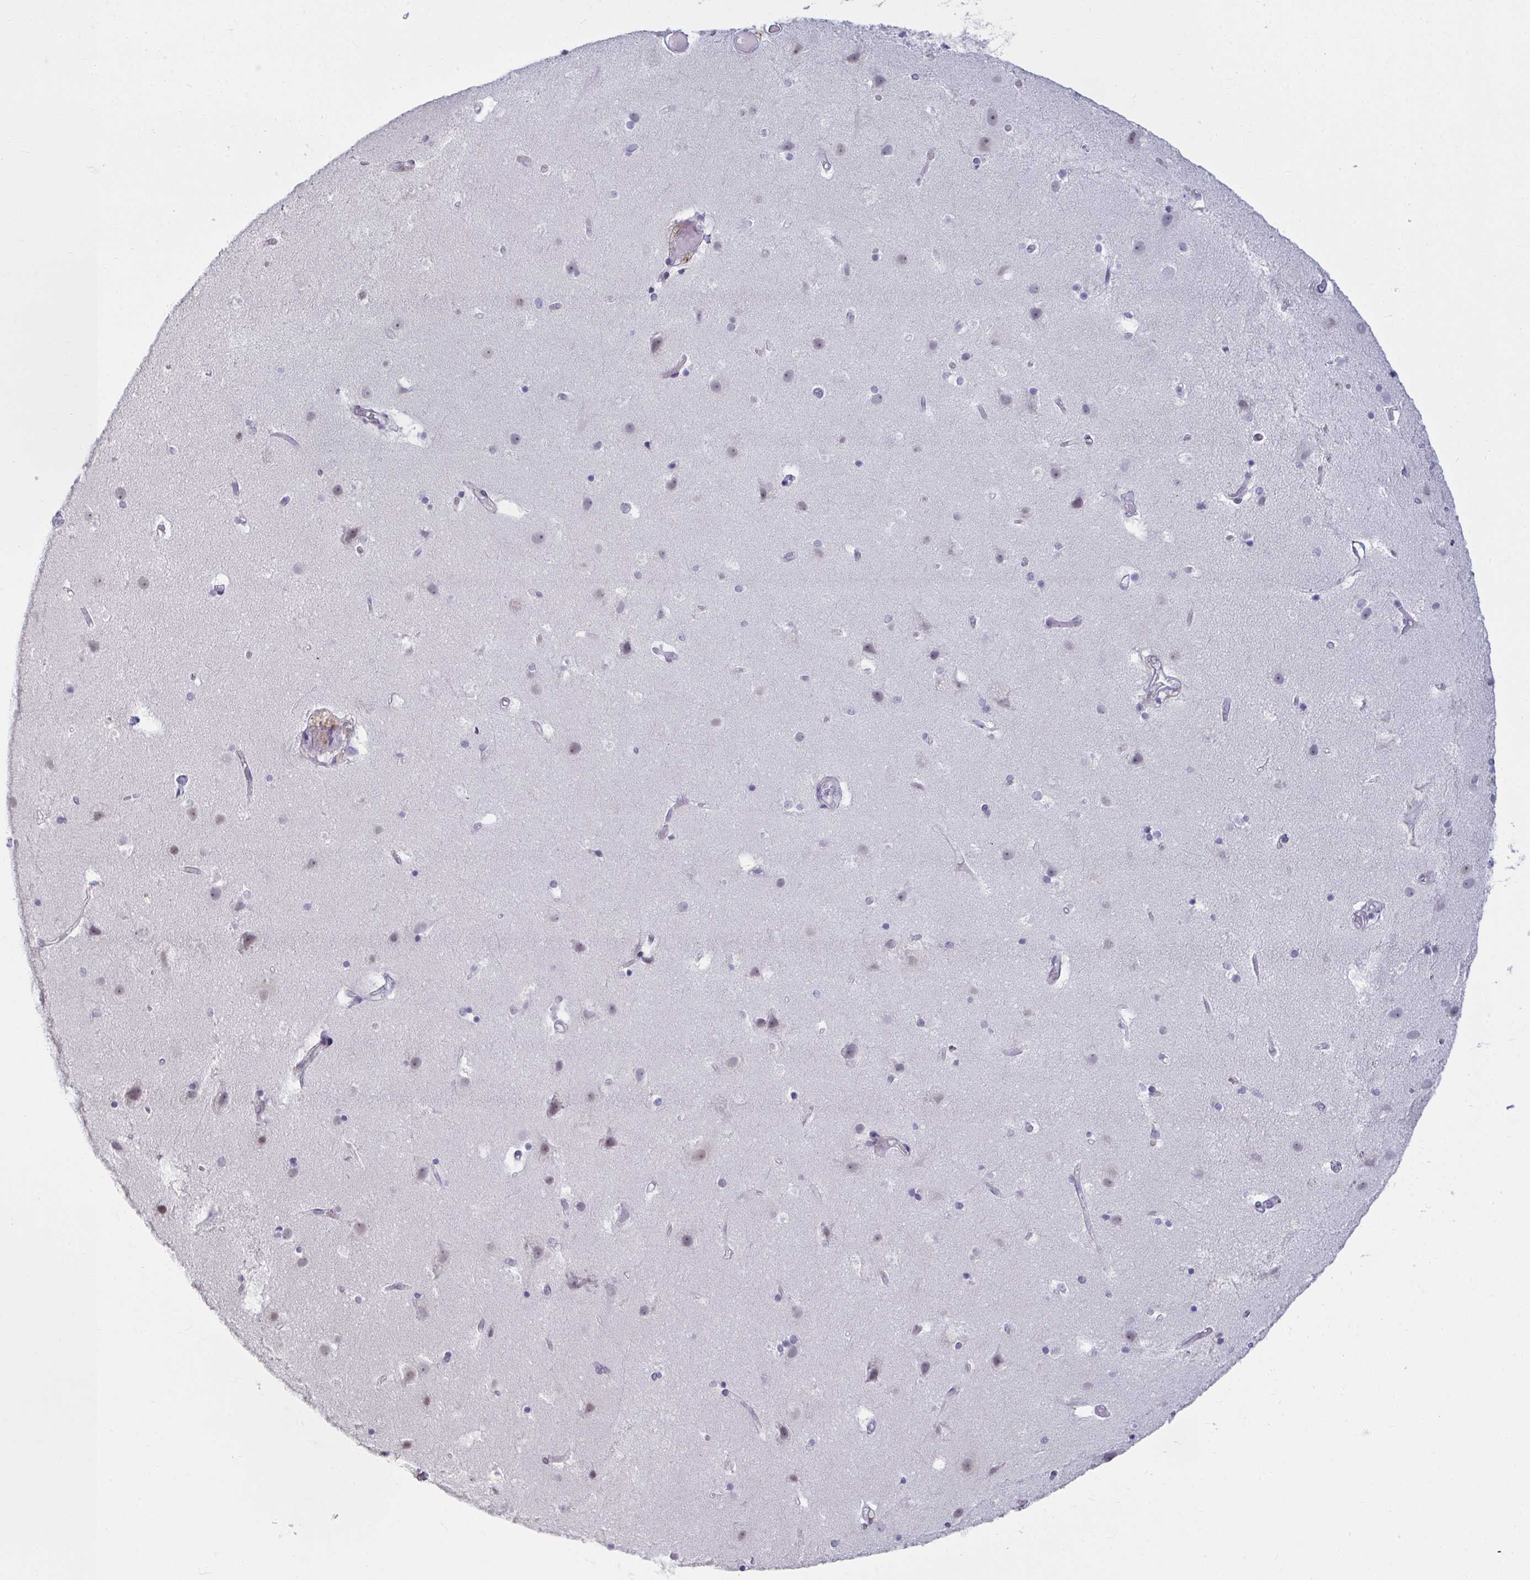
{"staining": {"intensity": "negative", "quantity": "none", "location": "none"}, "tissue": "cerebral cortex", "cell_type": "Endothelial cells", "image_type": "normal", "snomed": [{"axis": "morphology", "description": "Normal tissue, NOS"}, {"axis": "topography", "description": "Cerebral cortex"}], "caption": "High magnification brightfield microscopy of benign cerebral cortex stained with DAB (3,3'-diaminobenzidine) (brown) and counterstained with hematoxylin (blue): endothelial cells show no significant expression. Nuclei are stained in blue.", "gene": "RNASEH1", "patient": {"sex": "female", "age": 52}}